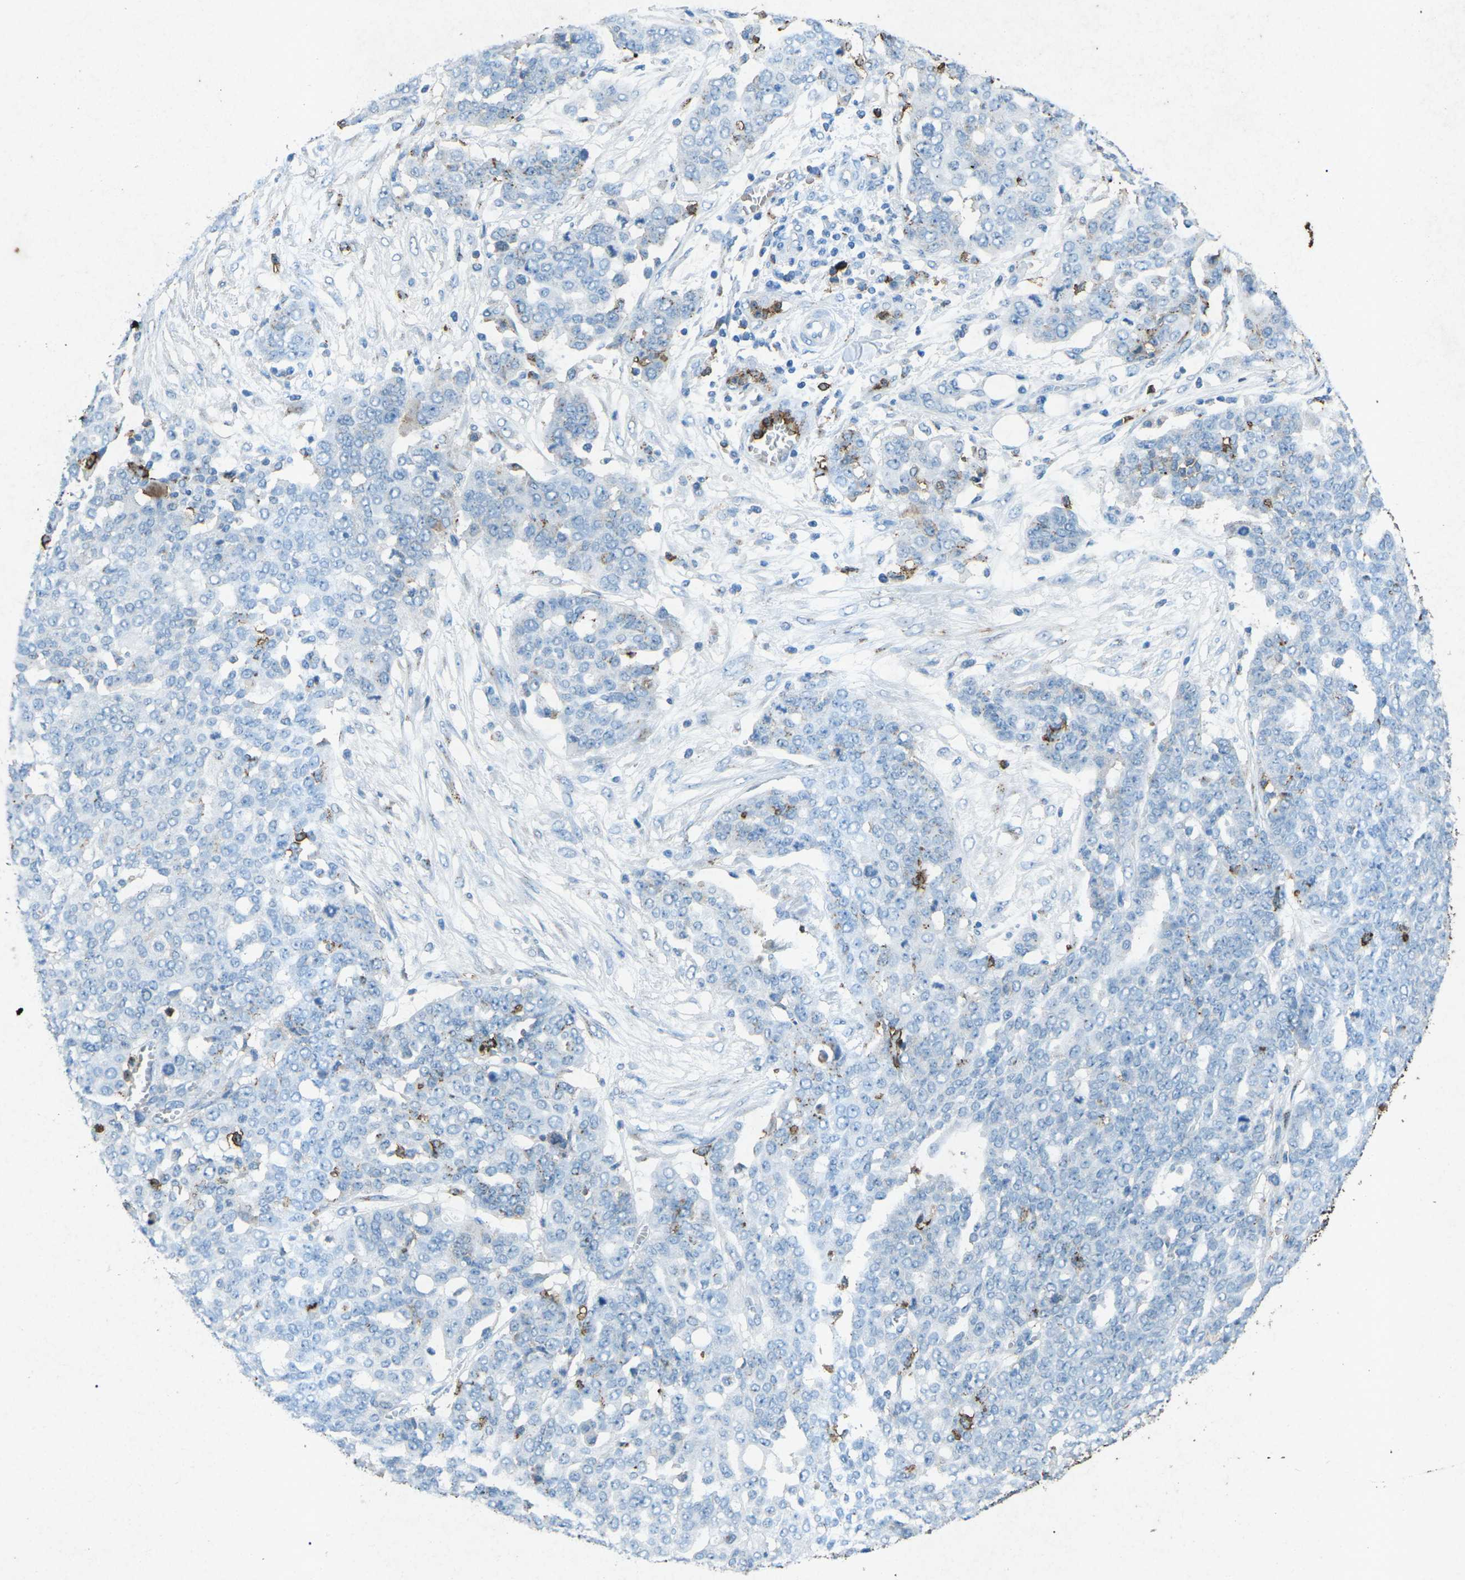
{"staining": {"intensity": "negative", "quantity": "none", "location": "none"}, "tissue": "ovarian cancer", "cell_type": "Tumor cells", "image_type": "cancer", "snomed": [{"axis": "morphology", "description": "Cystadenocarcinoma, serous, NOS"}, {"axis": "topography", "description": "Soft tissue"}, {"axis": "topography", "description": "Ovary"}], "caption": "Ovarian serous cystadenocarcinoma stained for a protein using immunohistochemistry shows no positivity tumor cells.", "gene": "CTAGE1", "patient": {"sex": "female", "age": 57}}